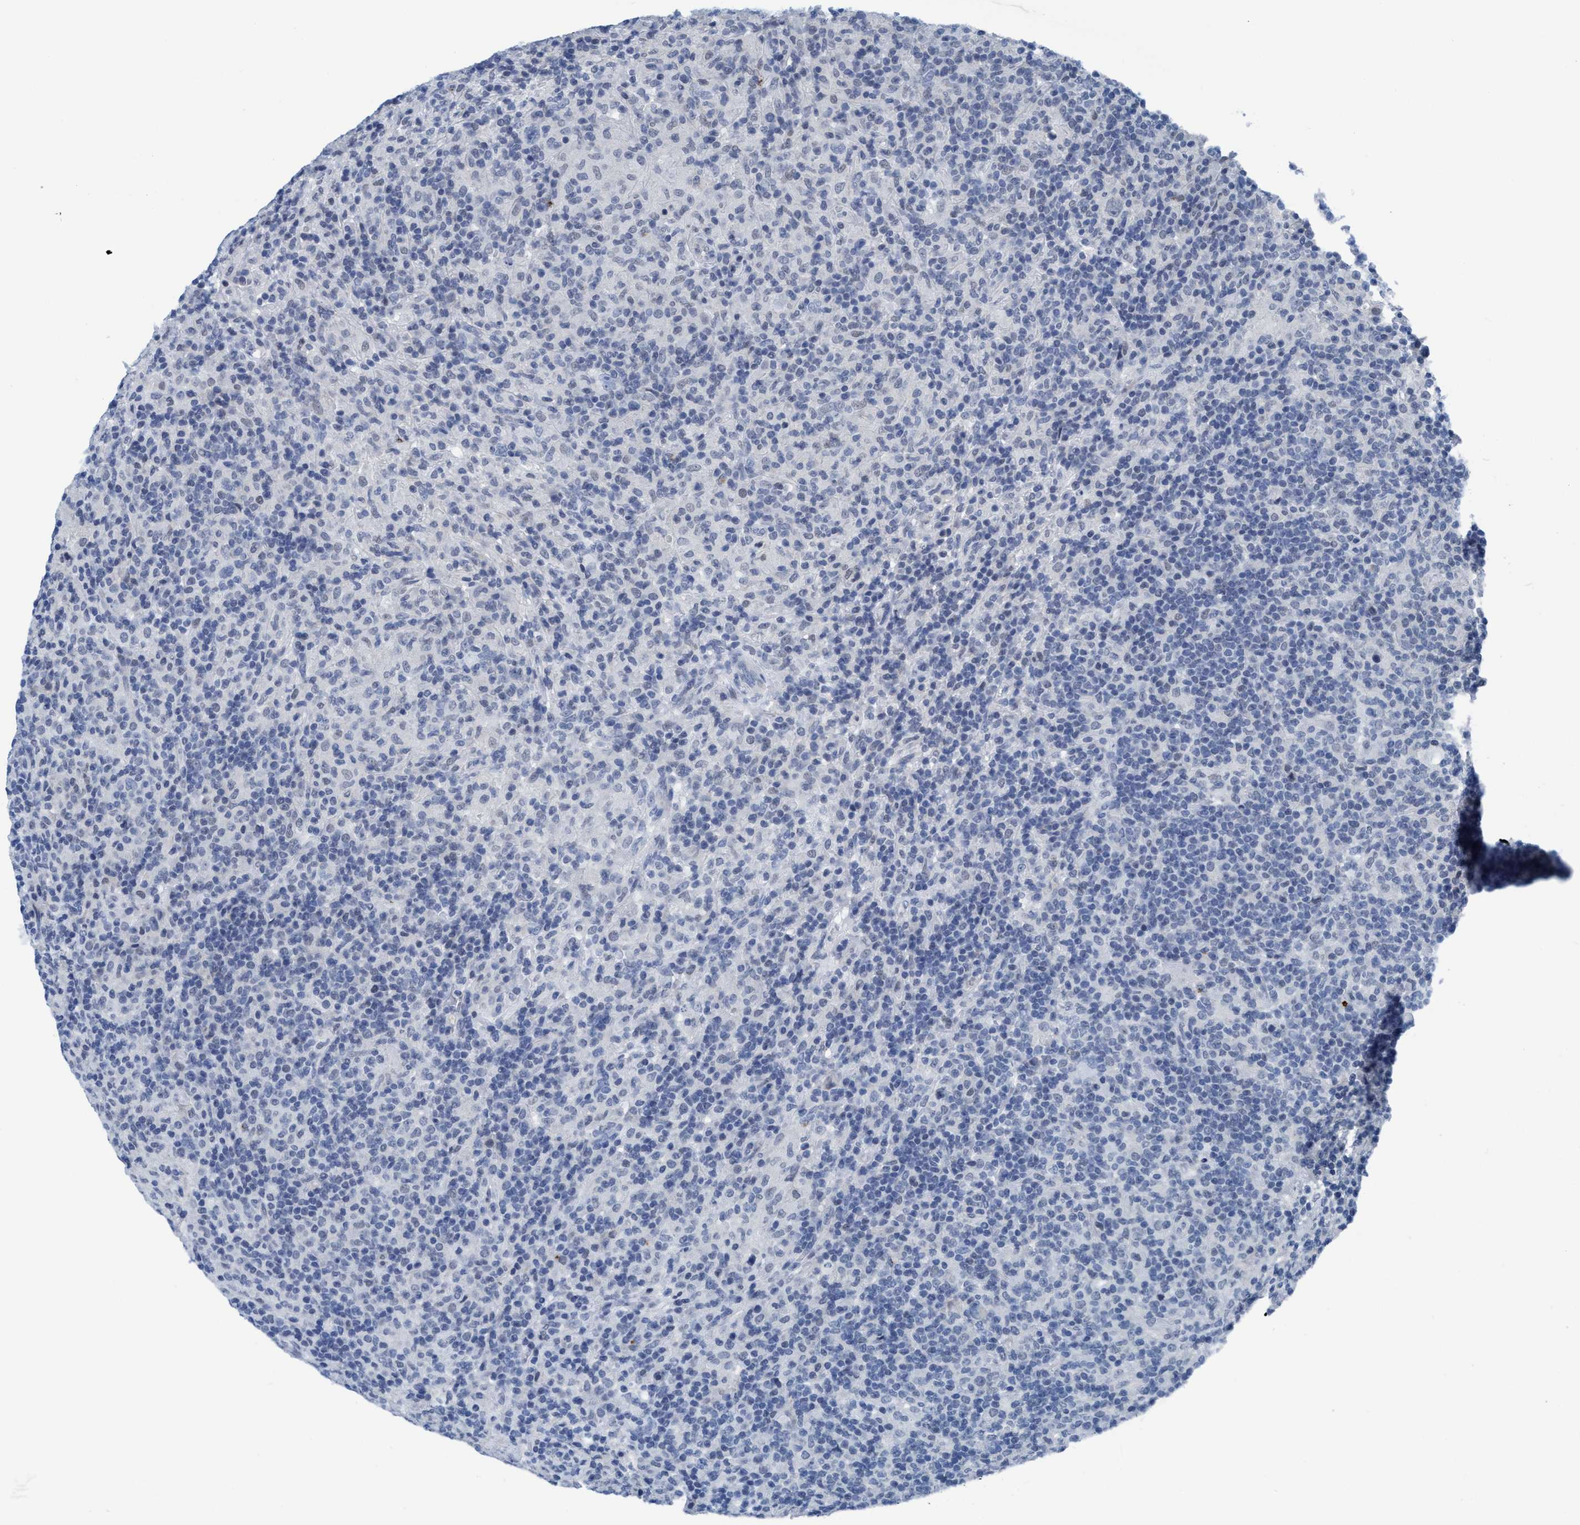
{"staining": {"intensity": "negative", "quantity": "none", "location": "none"}, "tissue": "lymphoma", "cell_type": "Tumor cells", "image_type": "cancer", "snomed": [{"axis": "morphology", "description": "Hodgkin's disease, NOS"}, {"axis": "topography", "description": "Lymph node"}], "caption": "Tumor cells show no significant protein expression in lymphoma.", "gene": "DNAI1", "patient": {"sex": "male", "age": 70}}